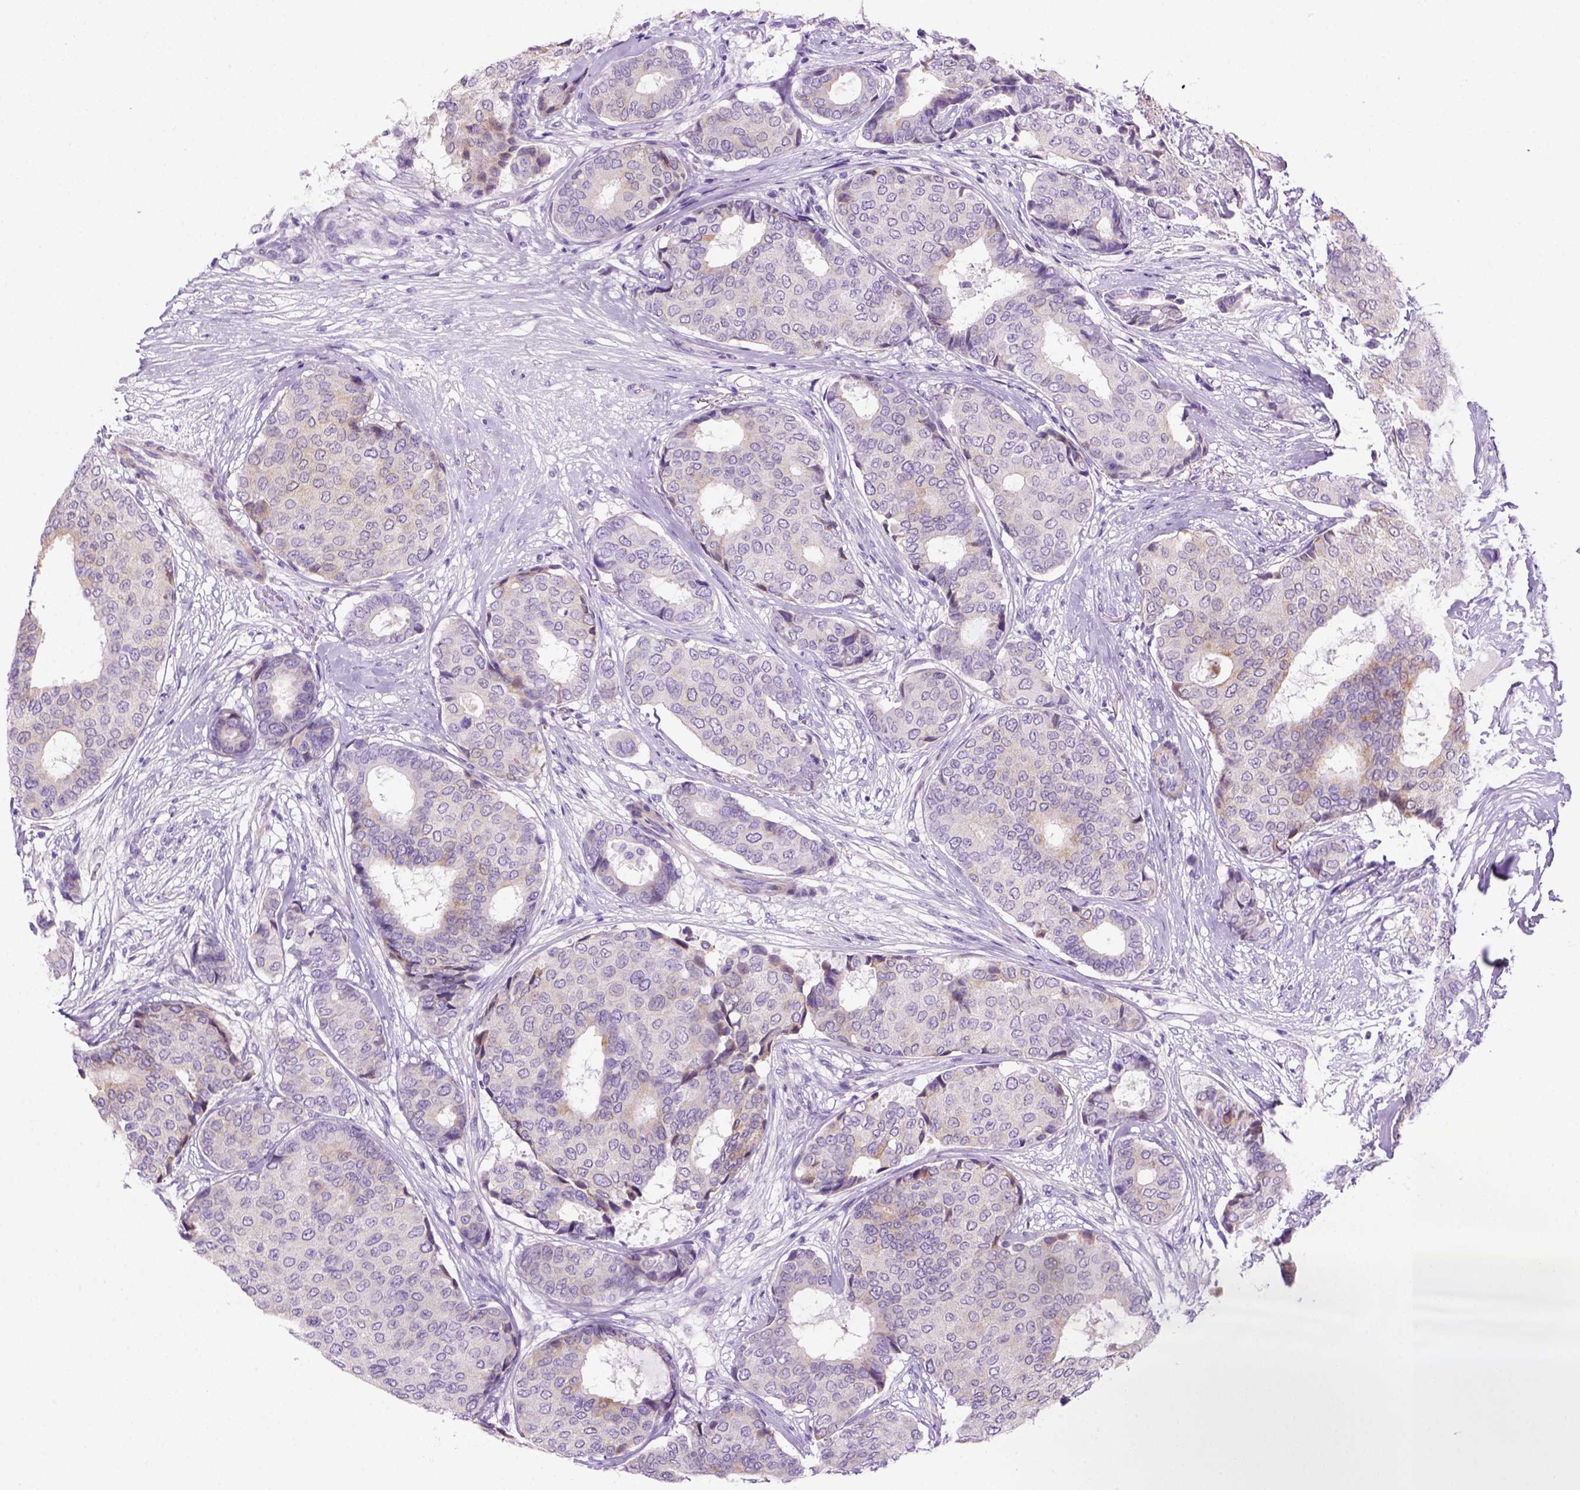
{"staining": {"intensity": "negative", "quantity": "none", "location": "none"}, "tissue": "breast cancer", "cell_type": "Tumor cells", "image_type": "cancer", "snomed": [{"axis": "morphology", "description": "Duct carcinoma"}, {"axis": "topography", "description": "Breast"}], "caption": "This is an IHC histopathology image of human breast cancer. There is no expression in tumor cells.", "gene": "DNAH11", "patient": {"sex": "female", "age": 75}}